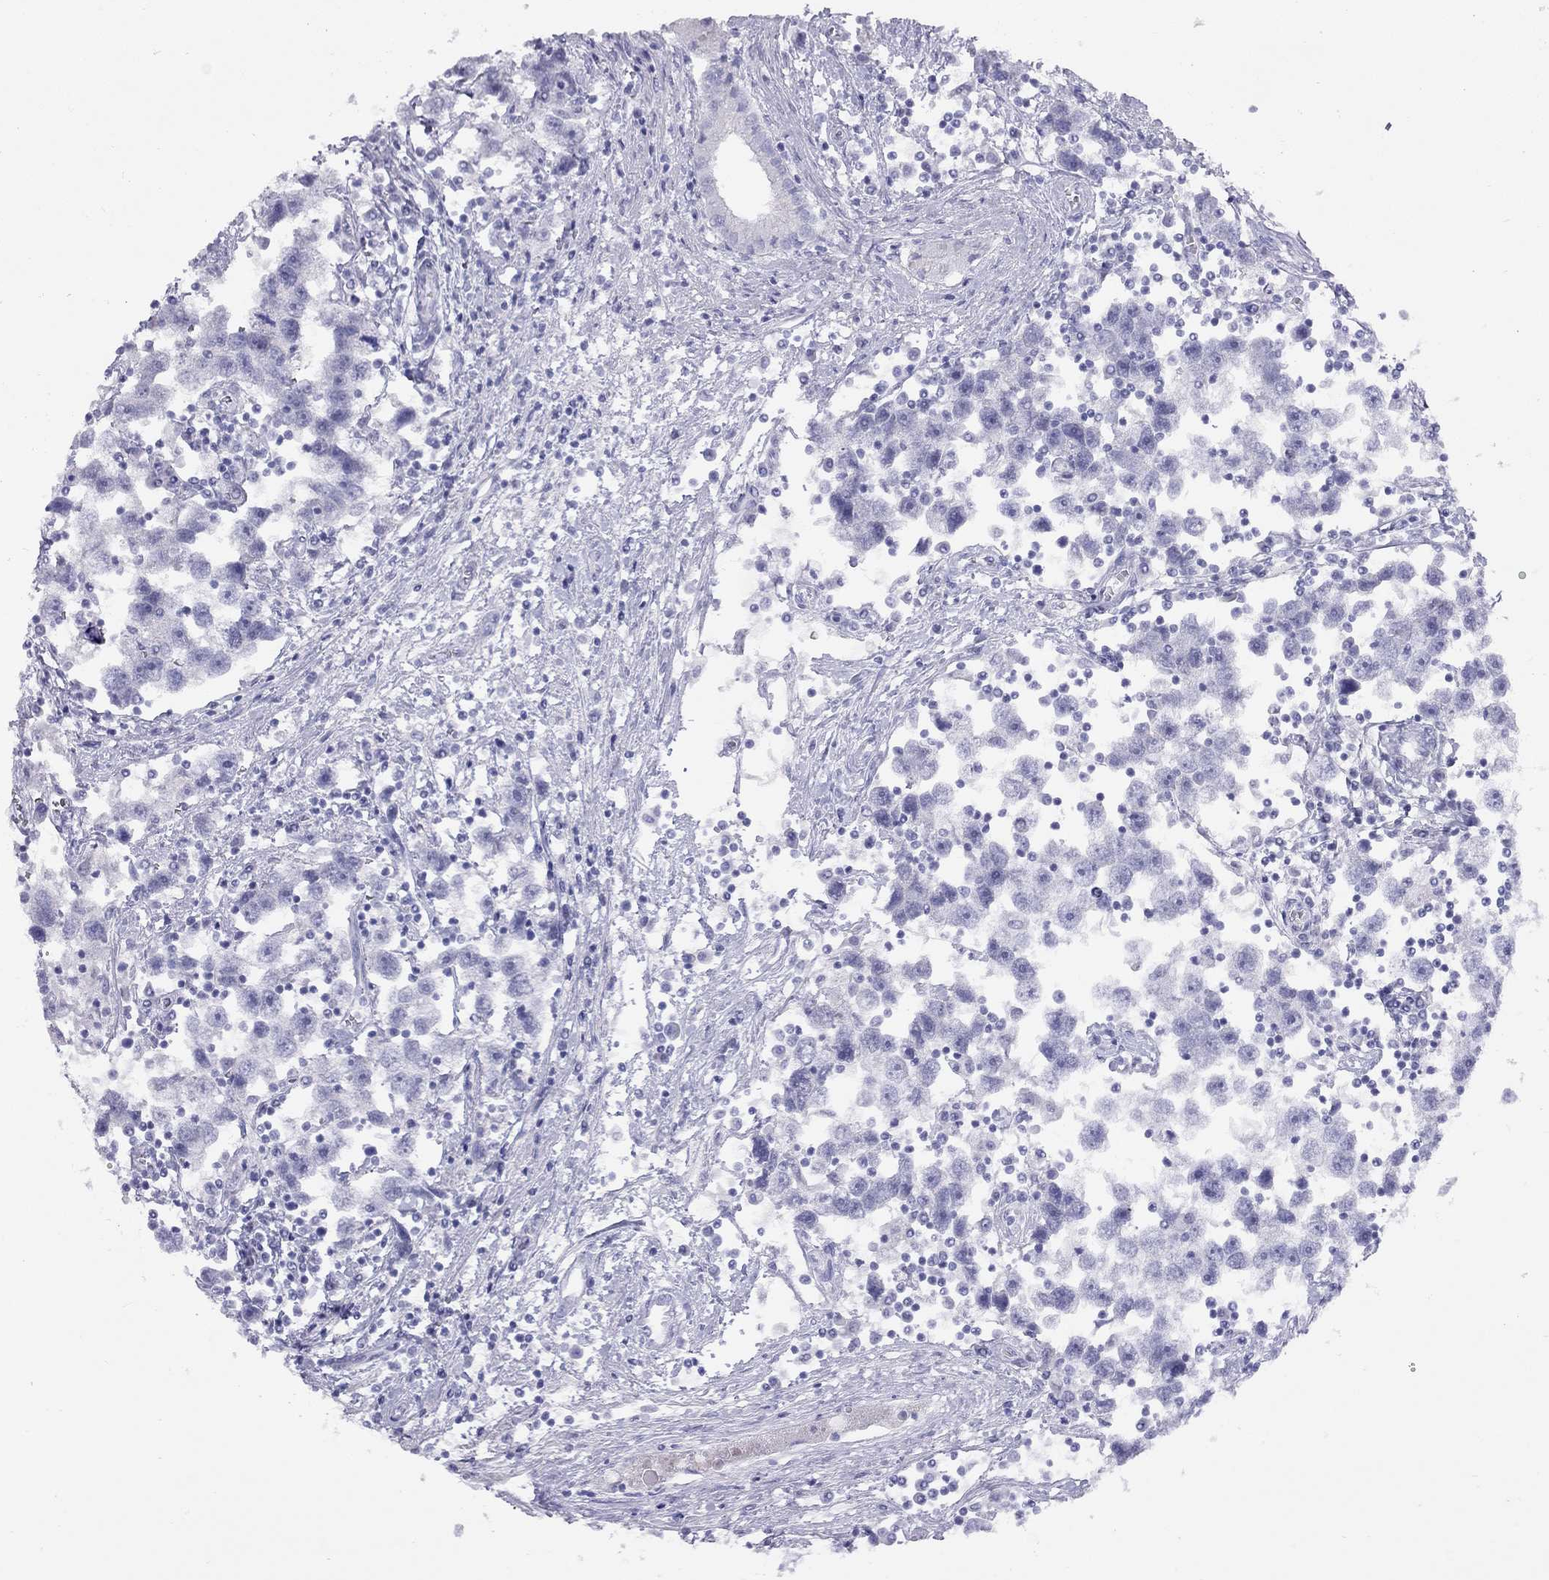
{"staining": {"intensity": "negative", "quantity": "none", "location": "none"}, "tissue": "testis cancer", "cell_type": "Tumor cells", "image_type": "cancer", "snomed": [{"axis": "morphology", "description": "Seminoma, NOS"}, {"axis": "topography", "description": "Testis"}], "caption": "Immunohistochemical staining of human testis cancer shows no significant staining in tumor cells.", "gene": "LRIT2", "patient": {"sex": "male", "age": 30}}